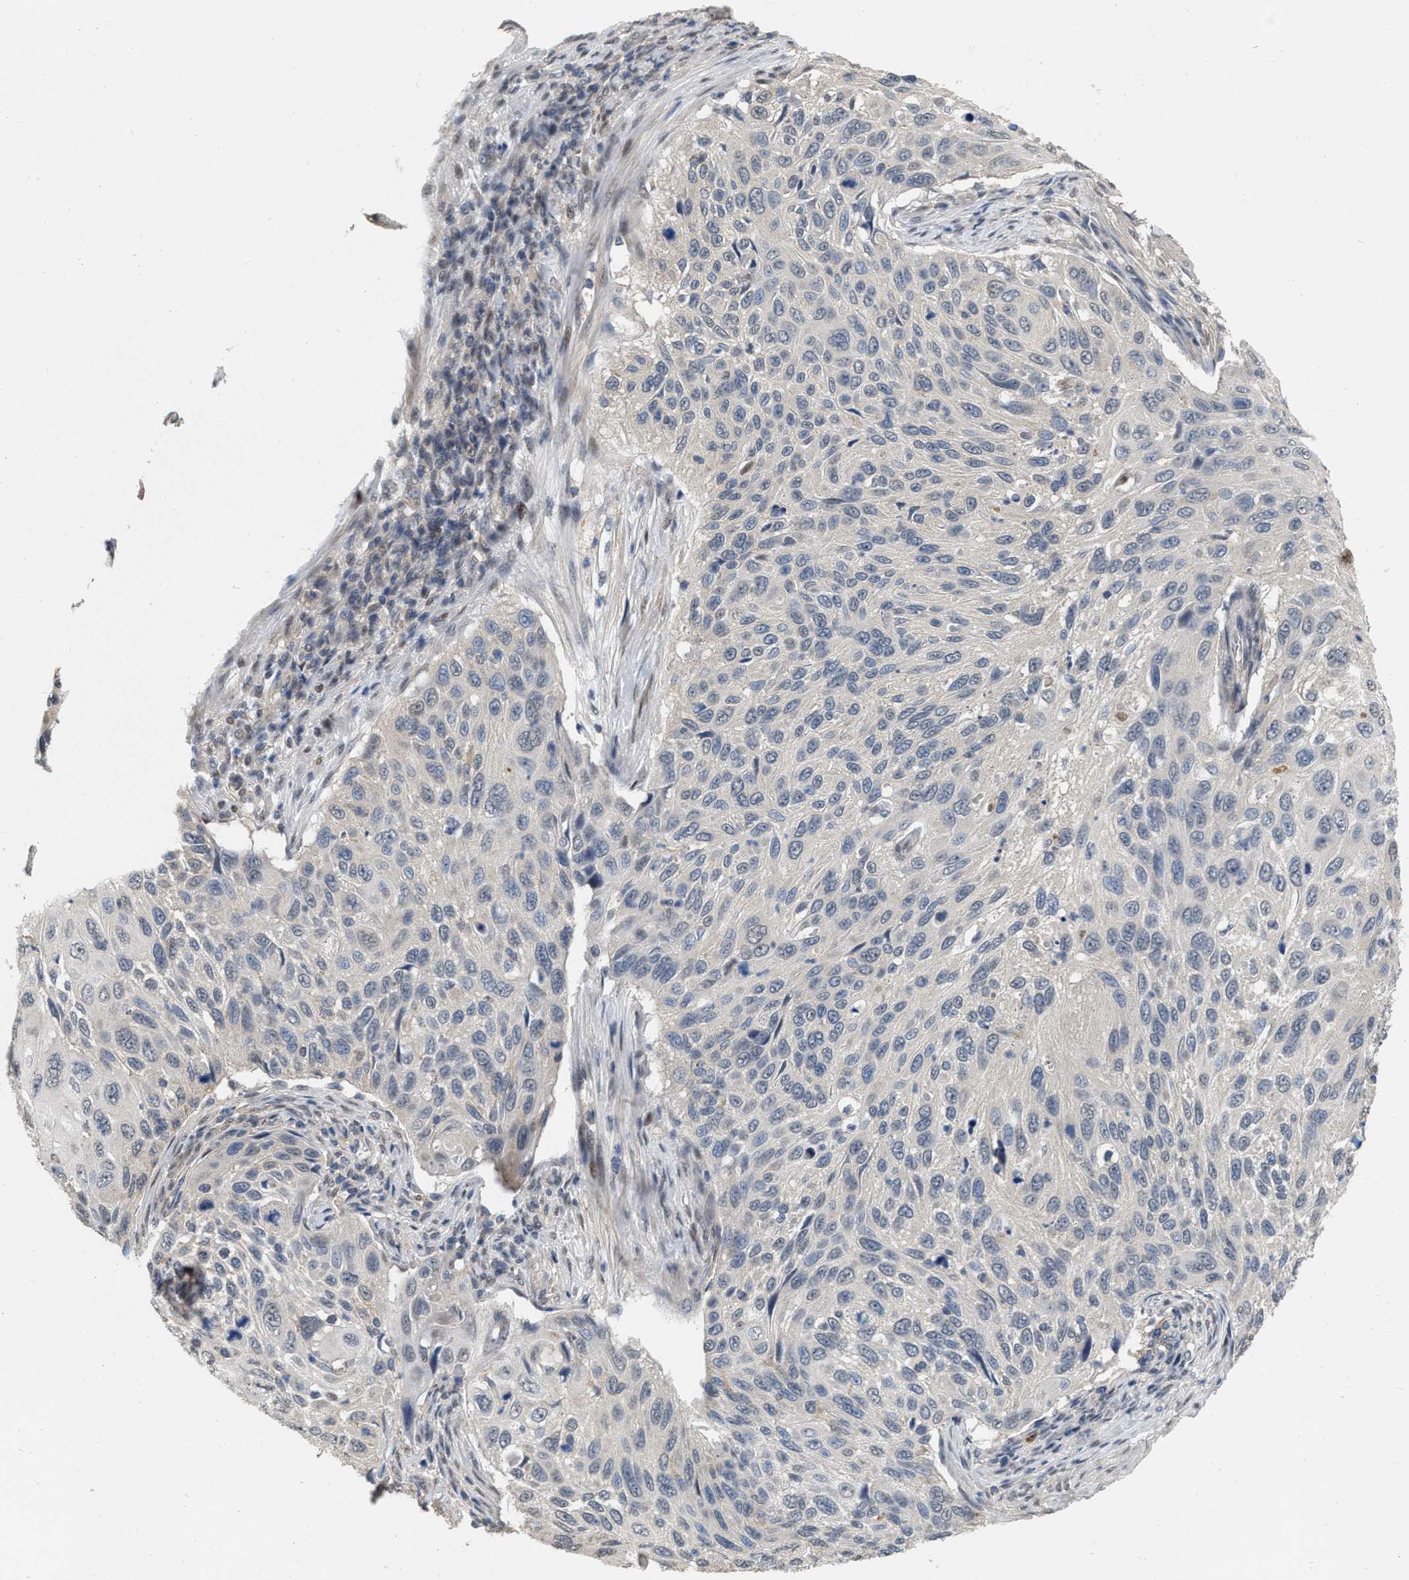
{"staining": {"intensity": "negative", "quantity": "none", "location": "none"}, "tissue": "cervical cancer", "cell_type": "Tumor cells", "image_type": "cancer", "snomed": [{"axis": "morphology", "description": "Squamous cell carcinoma, NOS"}, {"axis": "topography", "description": "Cervix"}], "caption": "Photomicrograph shows no significant protein staining in tumor cells of cervical cancer.", "gene": "RUVBL1", "patient": {"sex": "female", "age": 70}}